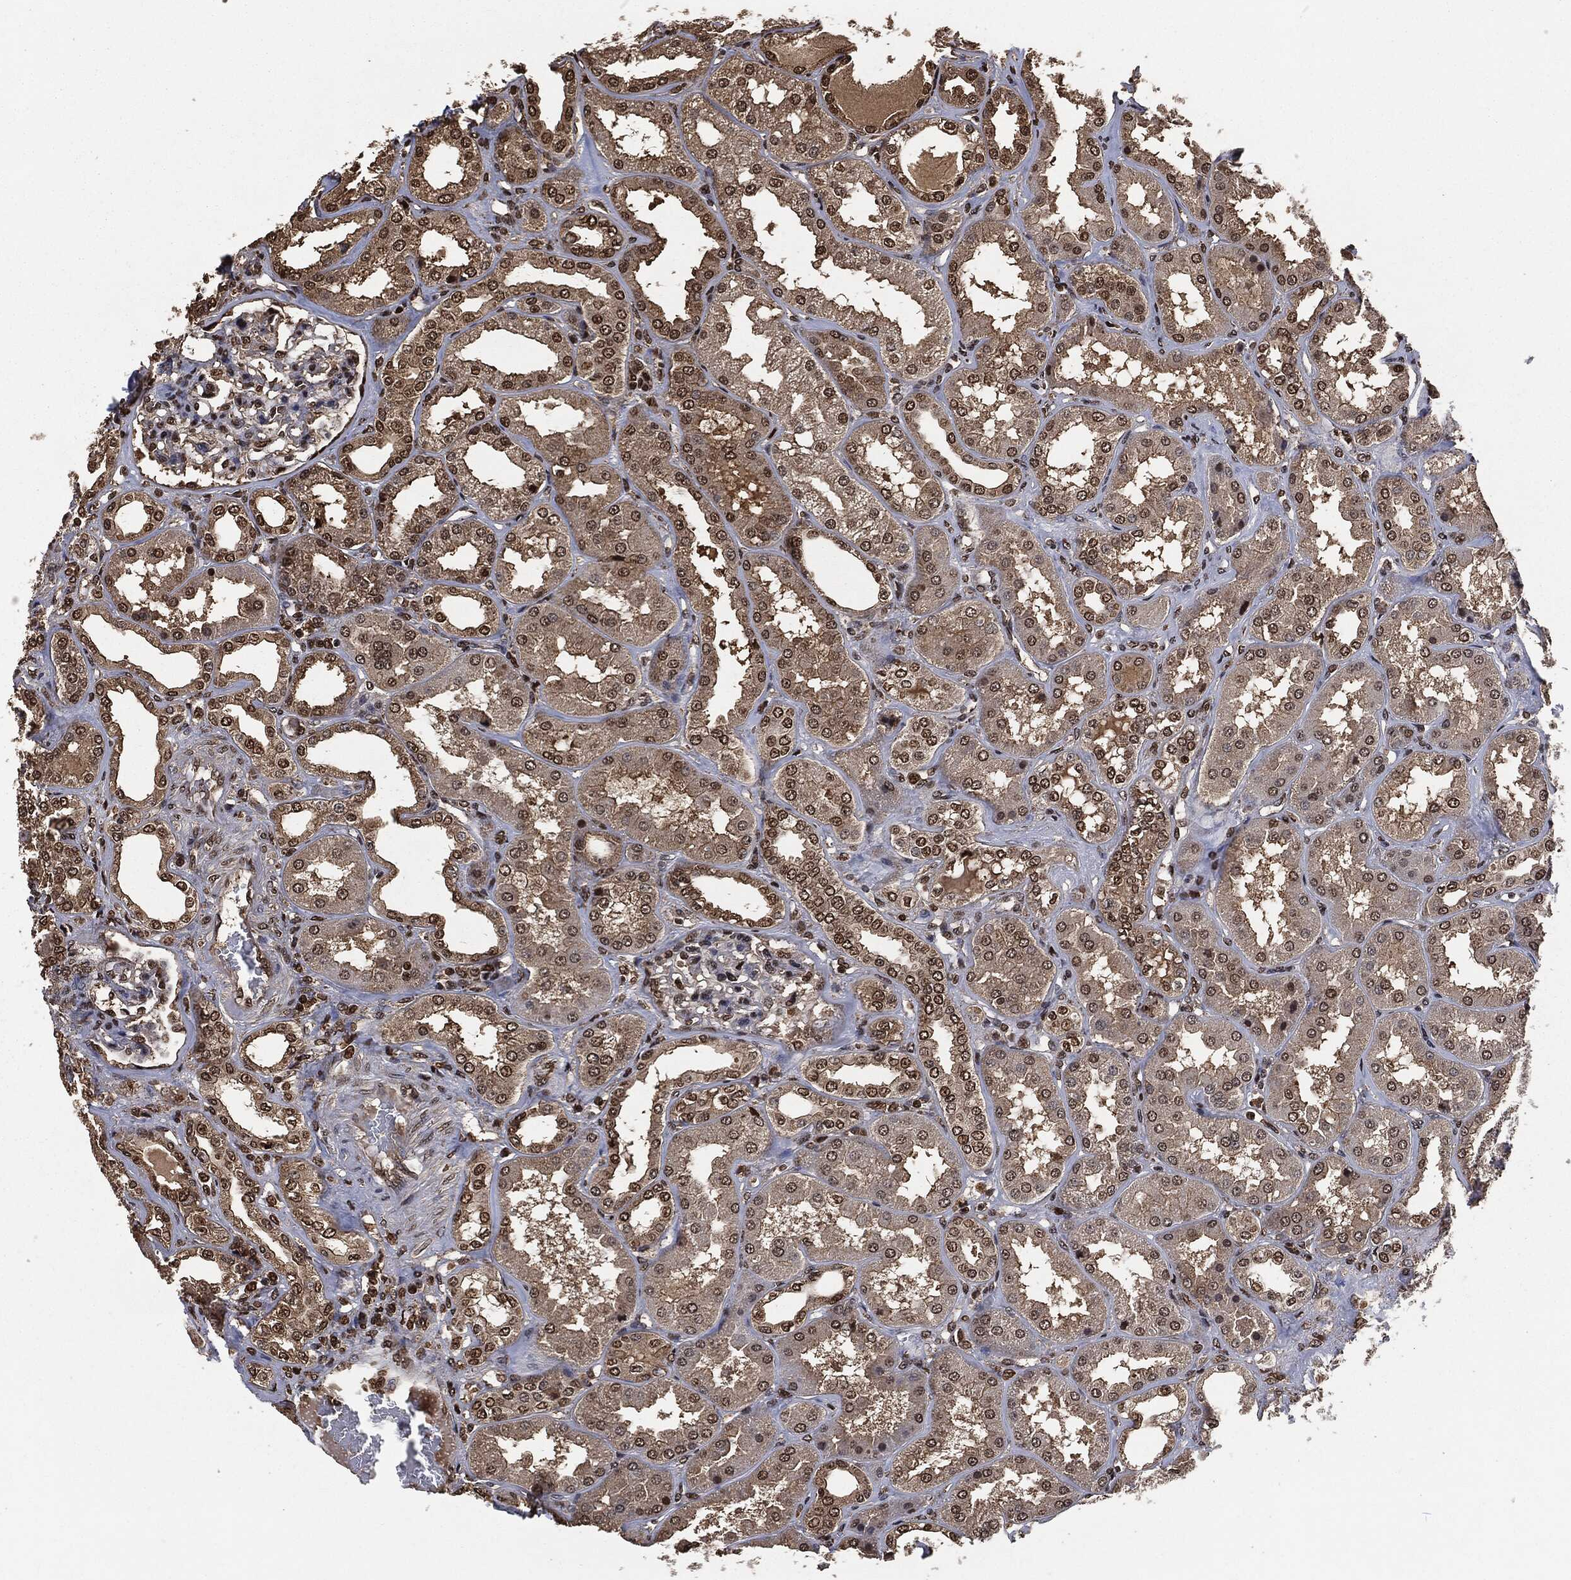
{"staining": {"intensity": "strong", "quantity": ">75%", "location": "nuclear"}, "tissue": "kidney", "cell_type": "Cells in glomeruli", "image_type": "normal", "snomed": [{"axis": "morphology", "description": "Normal tissue, NOS"}, {"axis": "topography", "description": "Kidney"}], "caption": "Unremarkable kidney displays strong nuclear staining in about >75% of cells in glomeruli, visualized by immunohistochemistry.", "gene": "SNAI1", "patient": {"sex": "female", "age": 56}}